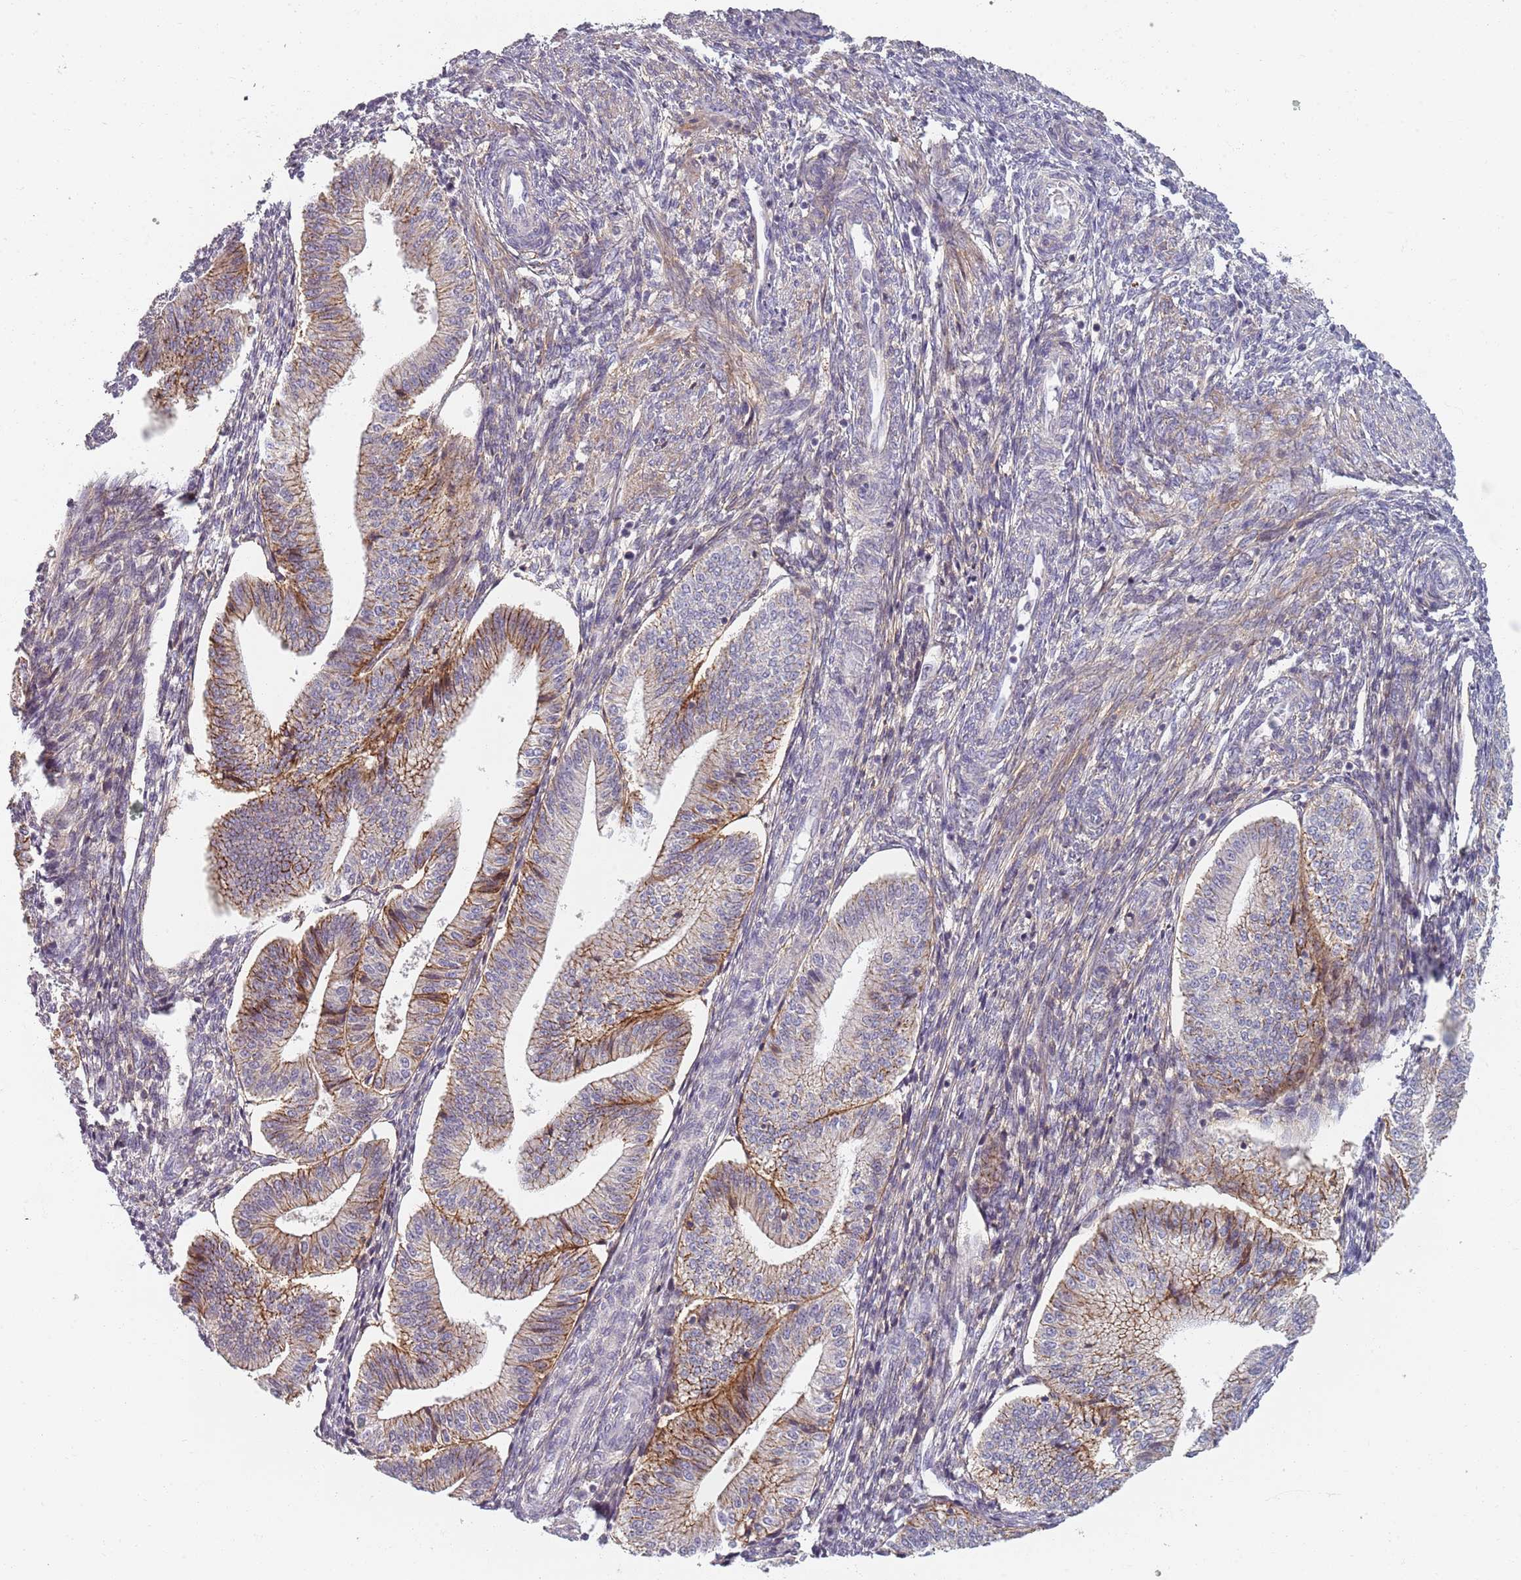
{"staining": {"intensity": "negative", "quantity": "none", "location": "none"}, "tissue": "endometrium", "cell_type": "Cells in endometrial stroma", "image_type": "normal", "snomed": [{"axis": "morphology", "description": "Normal tissue, NOS"}, {"axis": "topography", "description": "Endometrium"}], "caption": "High magnification brightfield microscopy of unremarkable endometrium stained with DAB (brown) and counterstained with hematoxylin (blue): cells in endometrial stroma show no significant positivity. (DAB (3,3'-diaminobenzidine) immunohistochemistry, high magnification).", "gene": "SYNGR3", "patient": {"sex": "female", "age": 34}}